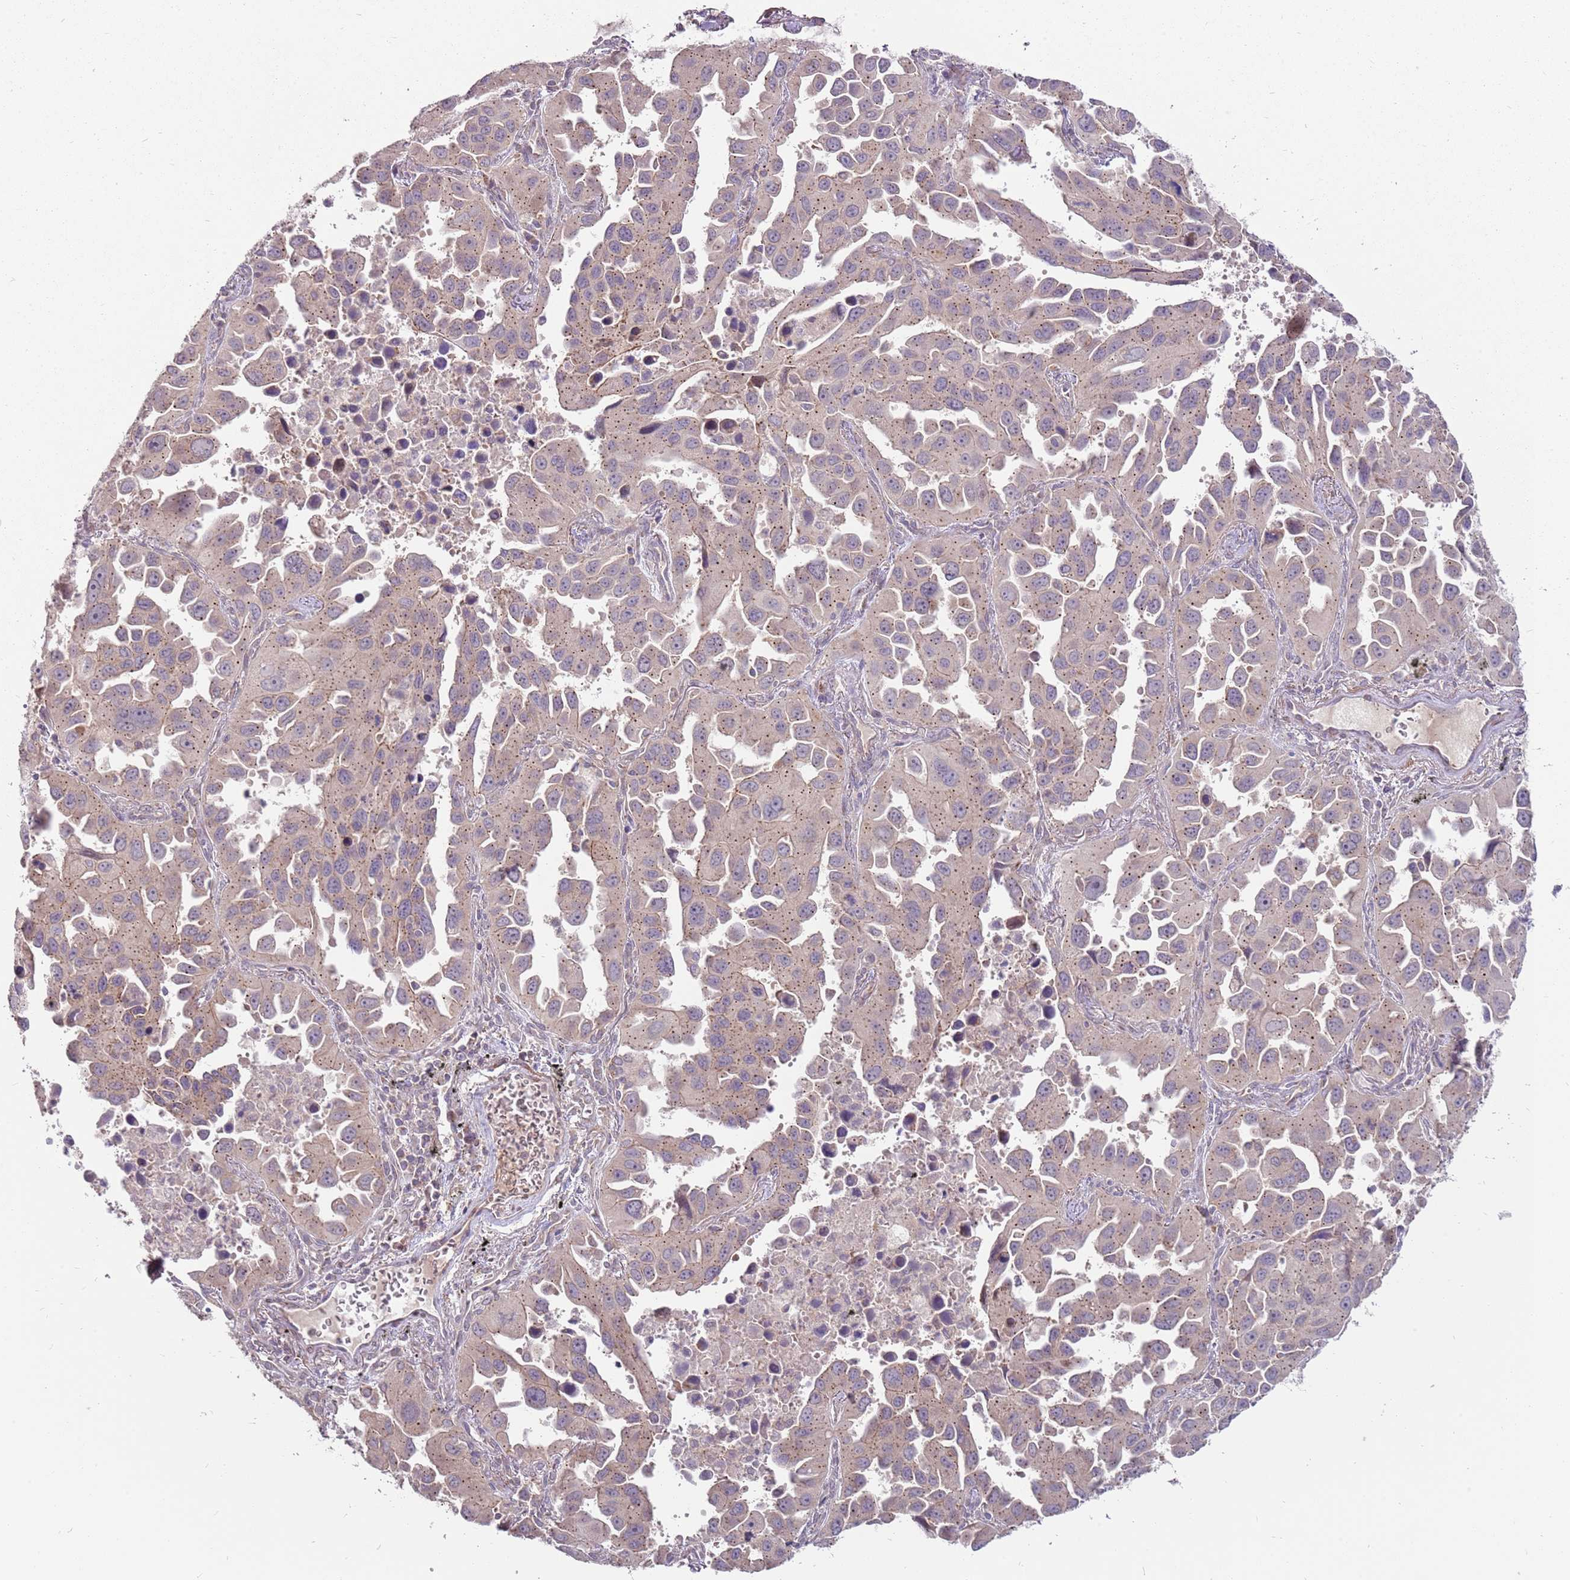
{"staining": {"intensity": "weak", "quantity": "25%-75%", "location": "cytoplasmic/membranous"}, "tissue": "lung cancer", "cell_type": "Tumor cells", "image_type": "cancer", "snomed": [{"axis": "morphology", "description": "Adenocarcinoma, NOS"}, {"axis": "topography", "description": "Lung"}], "caption": "Human adenocarcinoma (lung) stained for a protein (brown) exhibits weak cytoplasmic/membranous positive expression in approximately 25%-75% of tumor cells.", "gene": "SPATA31D1", "patient": {"sex": "male", "age": 66}}